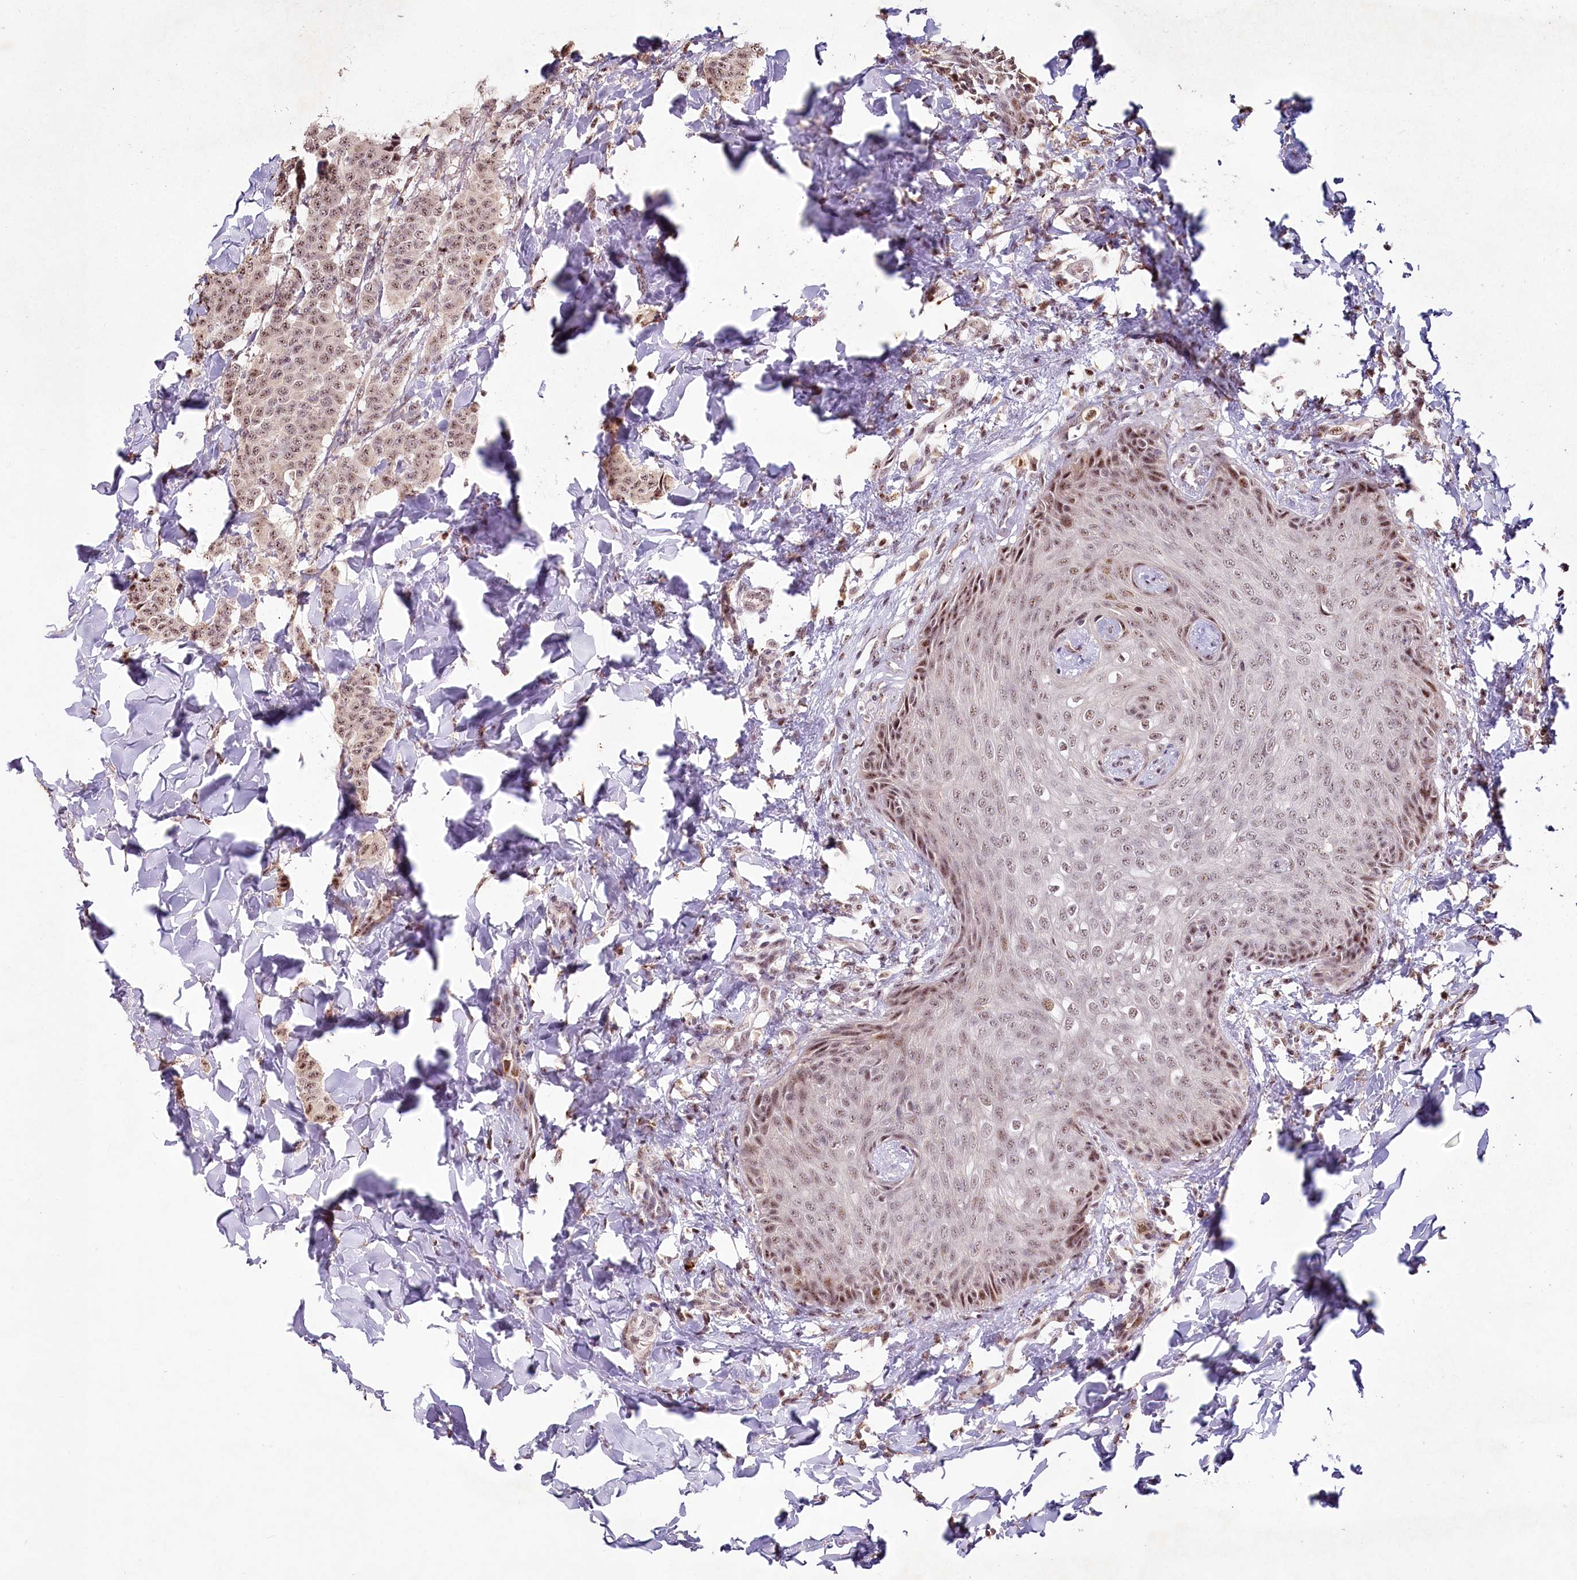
{"staining": {"intensity": "weak", "quantity": ">75%", "location": "nuclear"}, "tissue": "breast cancer", "cell_type": "Tumor cells", "image_type": "cancer", "snomed": [{"axis": "morphology", "description": "Duct carcinoma"}, {"axis": "topography", "description": "Breast"}], "caption": "Protein staining of breast cancer (intraductal carcinoma) tissue shows weak nuclear positivity in about >75% of tumor cells. (Stains: DAB (3,3'-diaminobenzidine) in brown, nuclei in blue, Microscopy: brightfield microscopy at high magnification).", "gene": "PYROXD1", "patient": {"sex": "female", "age": 40}}